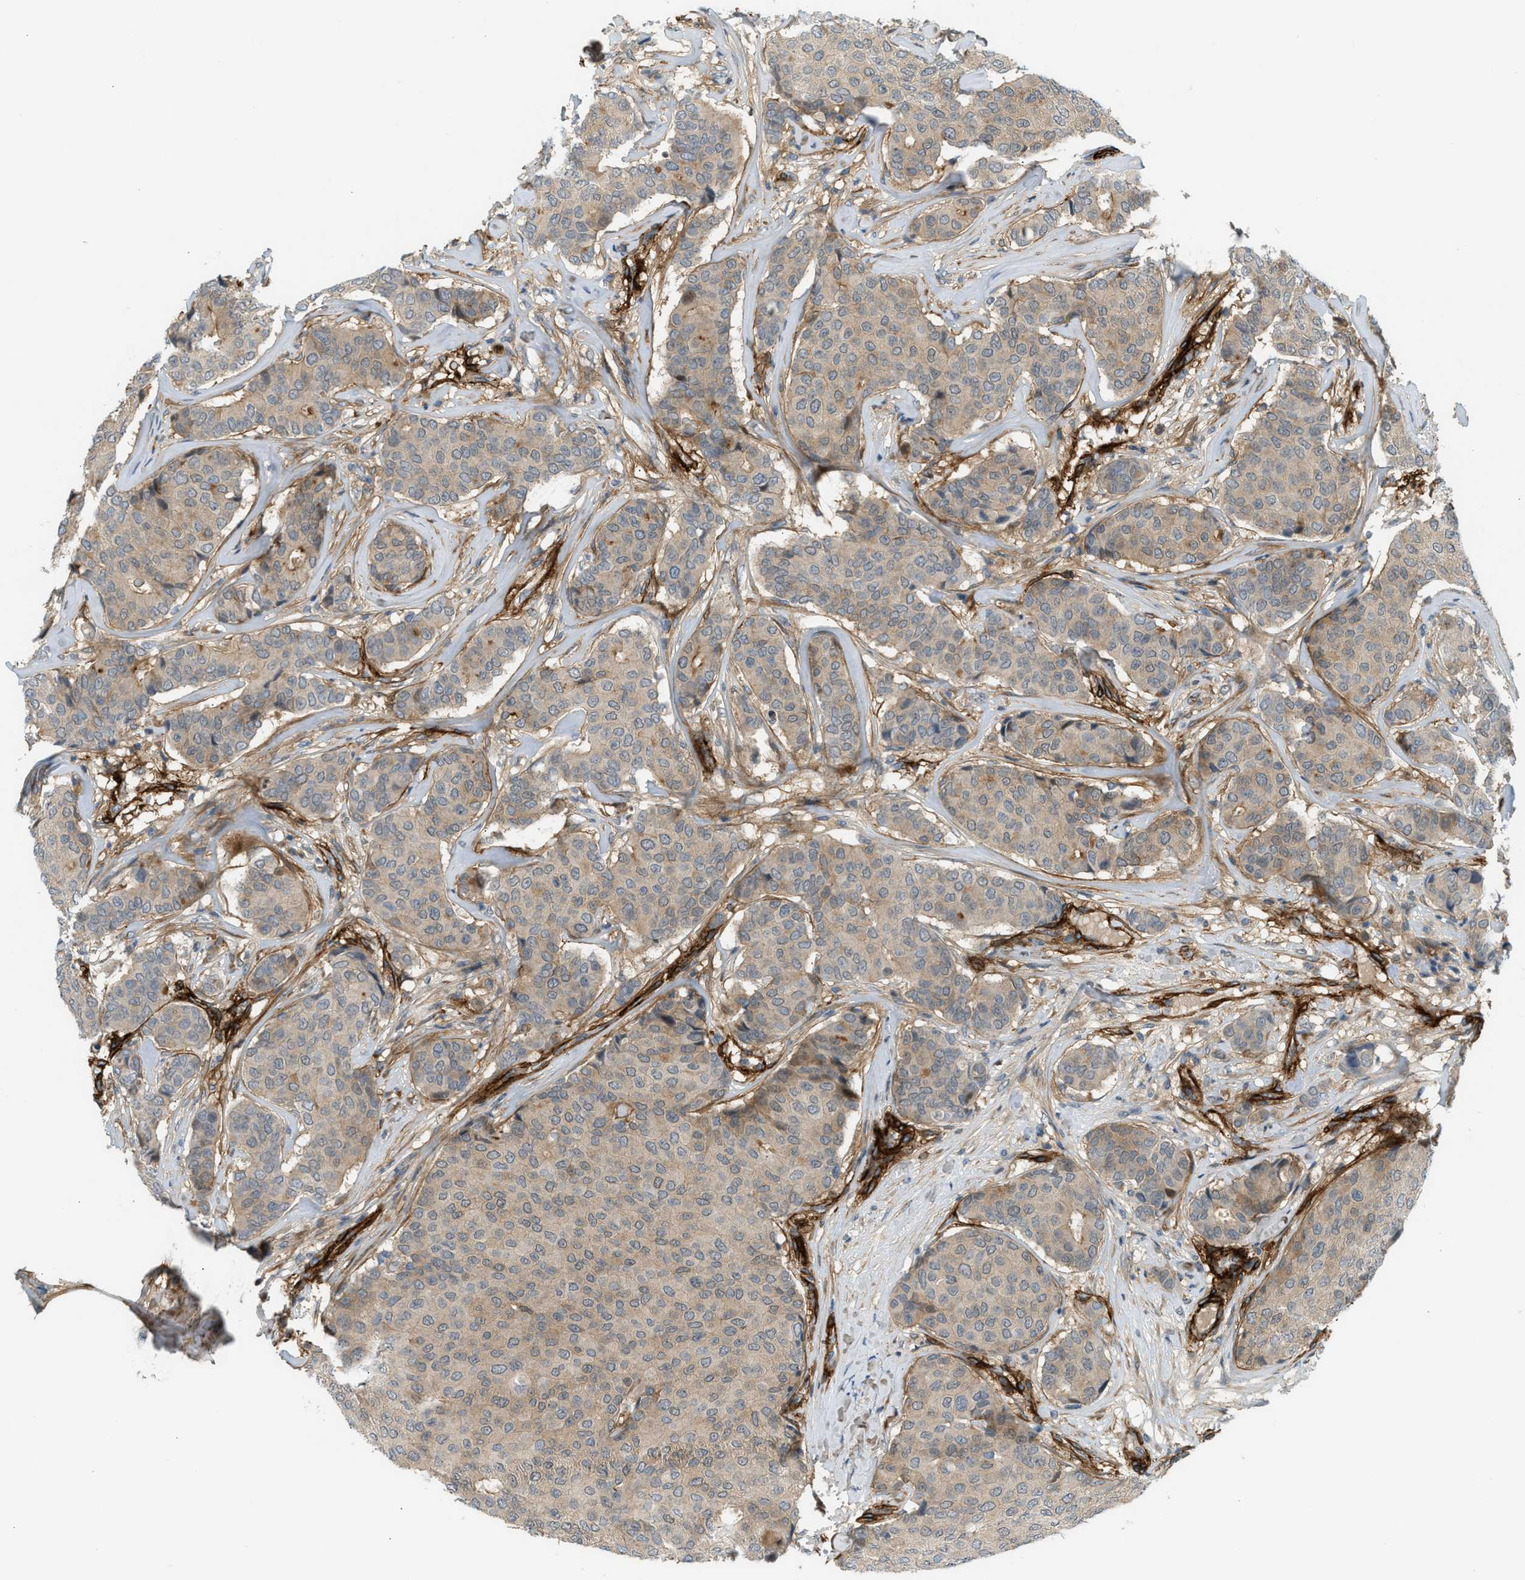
{"staining": {"intensity": "weak", "quantity": ">75%", "location": "cytoplasmic/membranous"}, "tissue": "breast cancer", "cell_type": "Tumor cells", "image_type": "cancer", "snomed": [{"axis": "morphology", "description": "Duct carcinoma"}, {"axis": "topography", "description": "Breast"}], "caption": "Immunohistochemical staining of breast cancer (infiltrating ductal carcinoma) reveals weak cytoplasmic/membranous protein staining in approximately >75% of tumor cells. (brown staining indicates protein expression, while blue staining denotes nuclei).", "gene": "EDNRA", "patient": {"sex": "female", "age": 75}}